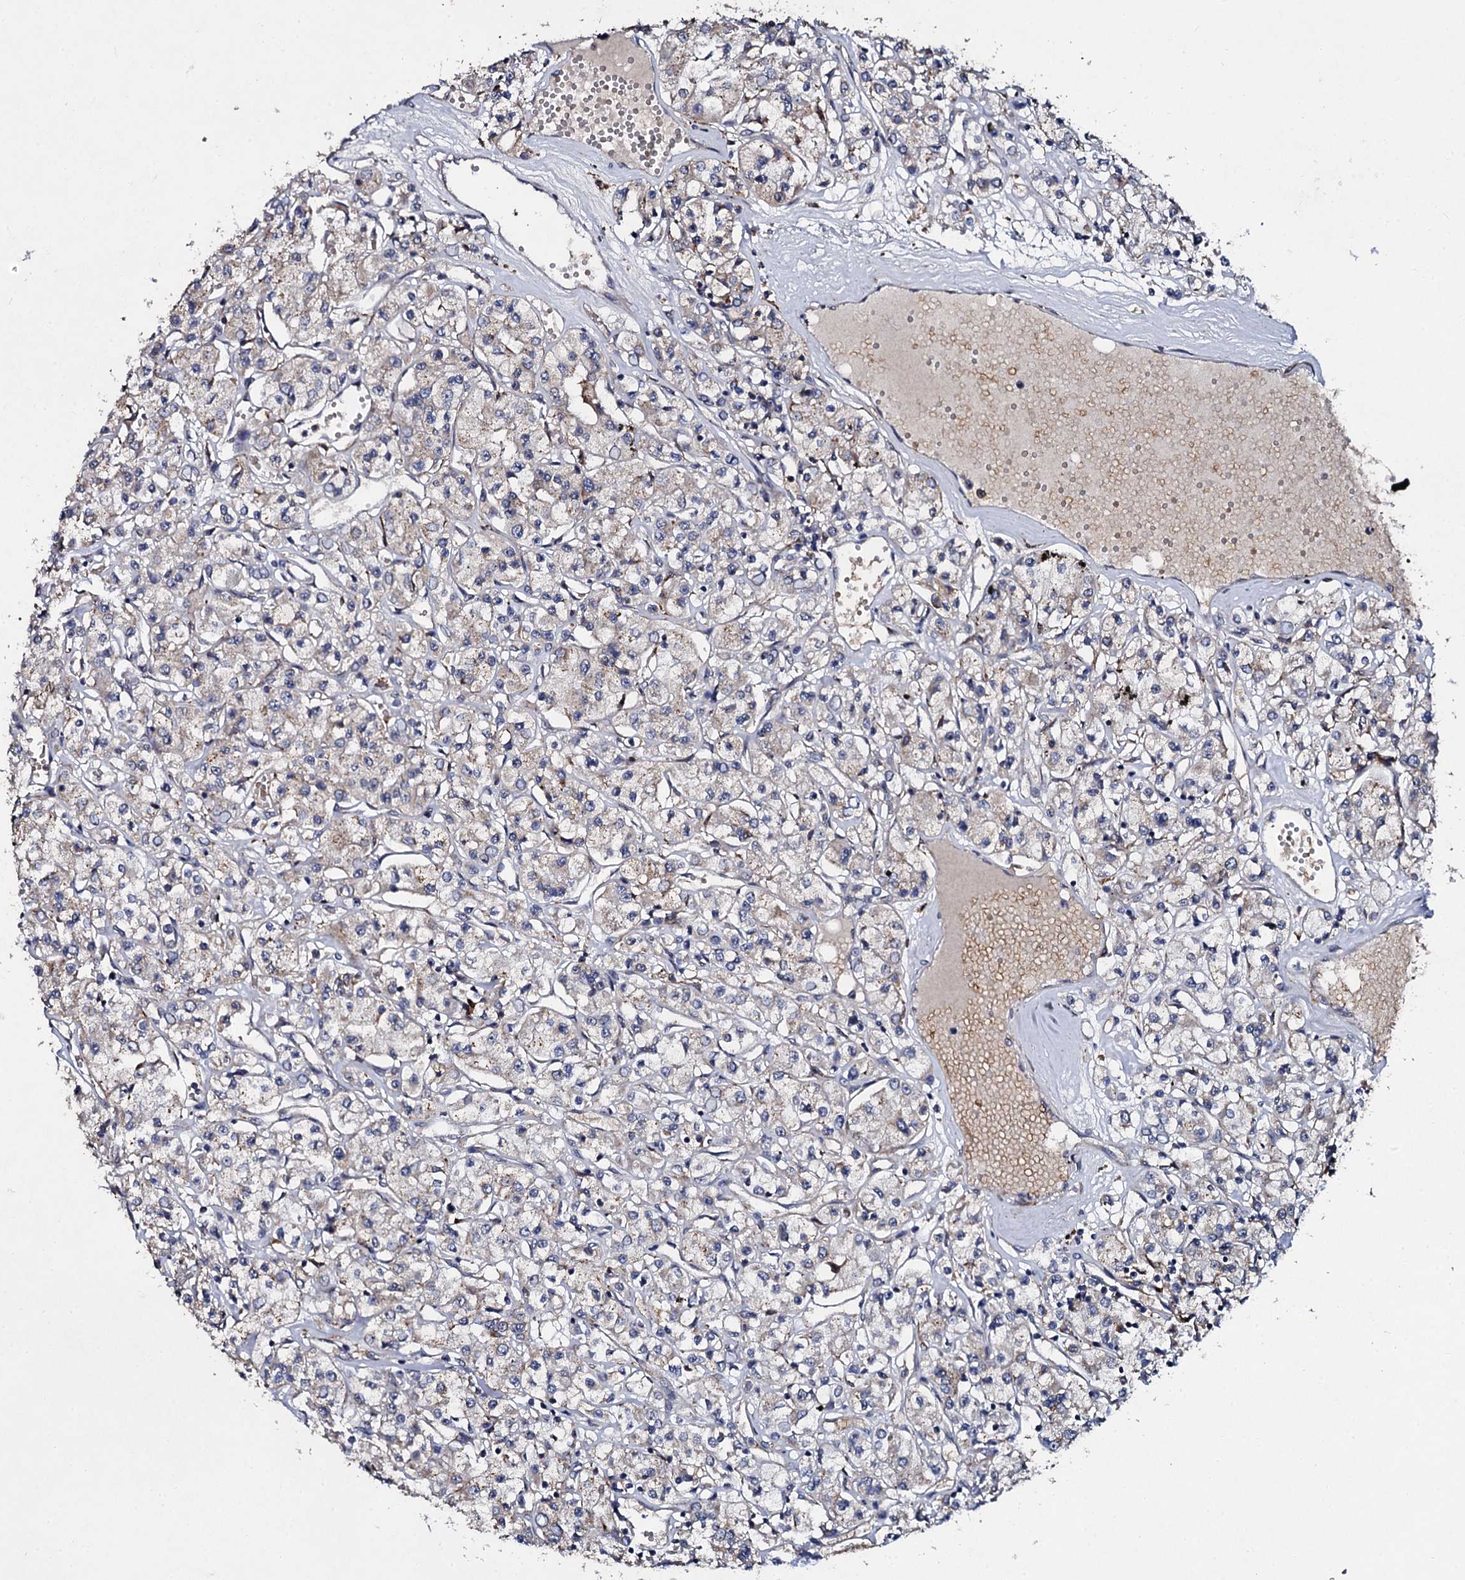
{"staining": {"intensity": "weak", "quantity": "<25%", "location": "cytoplasmic/membranous"}, "tissue": "renal cancer", "cell_type": "Tumor cells", "image_type": "cancer", "snomed": [{"axis": "morphology", "description": "Adenocarcinoma, NOS"}, {"axis": "topography", "description": "Kidney"}], "caption": "Tumor cells are negative for protein expression in human renal cancer (adenocarcinoma).", "gene": "LRRC28", "patient": {"sex": "female", "age": 59}}